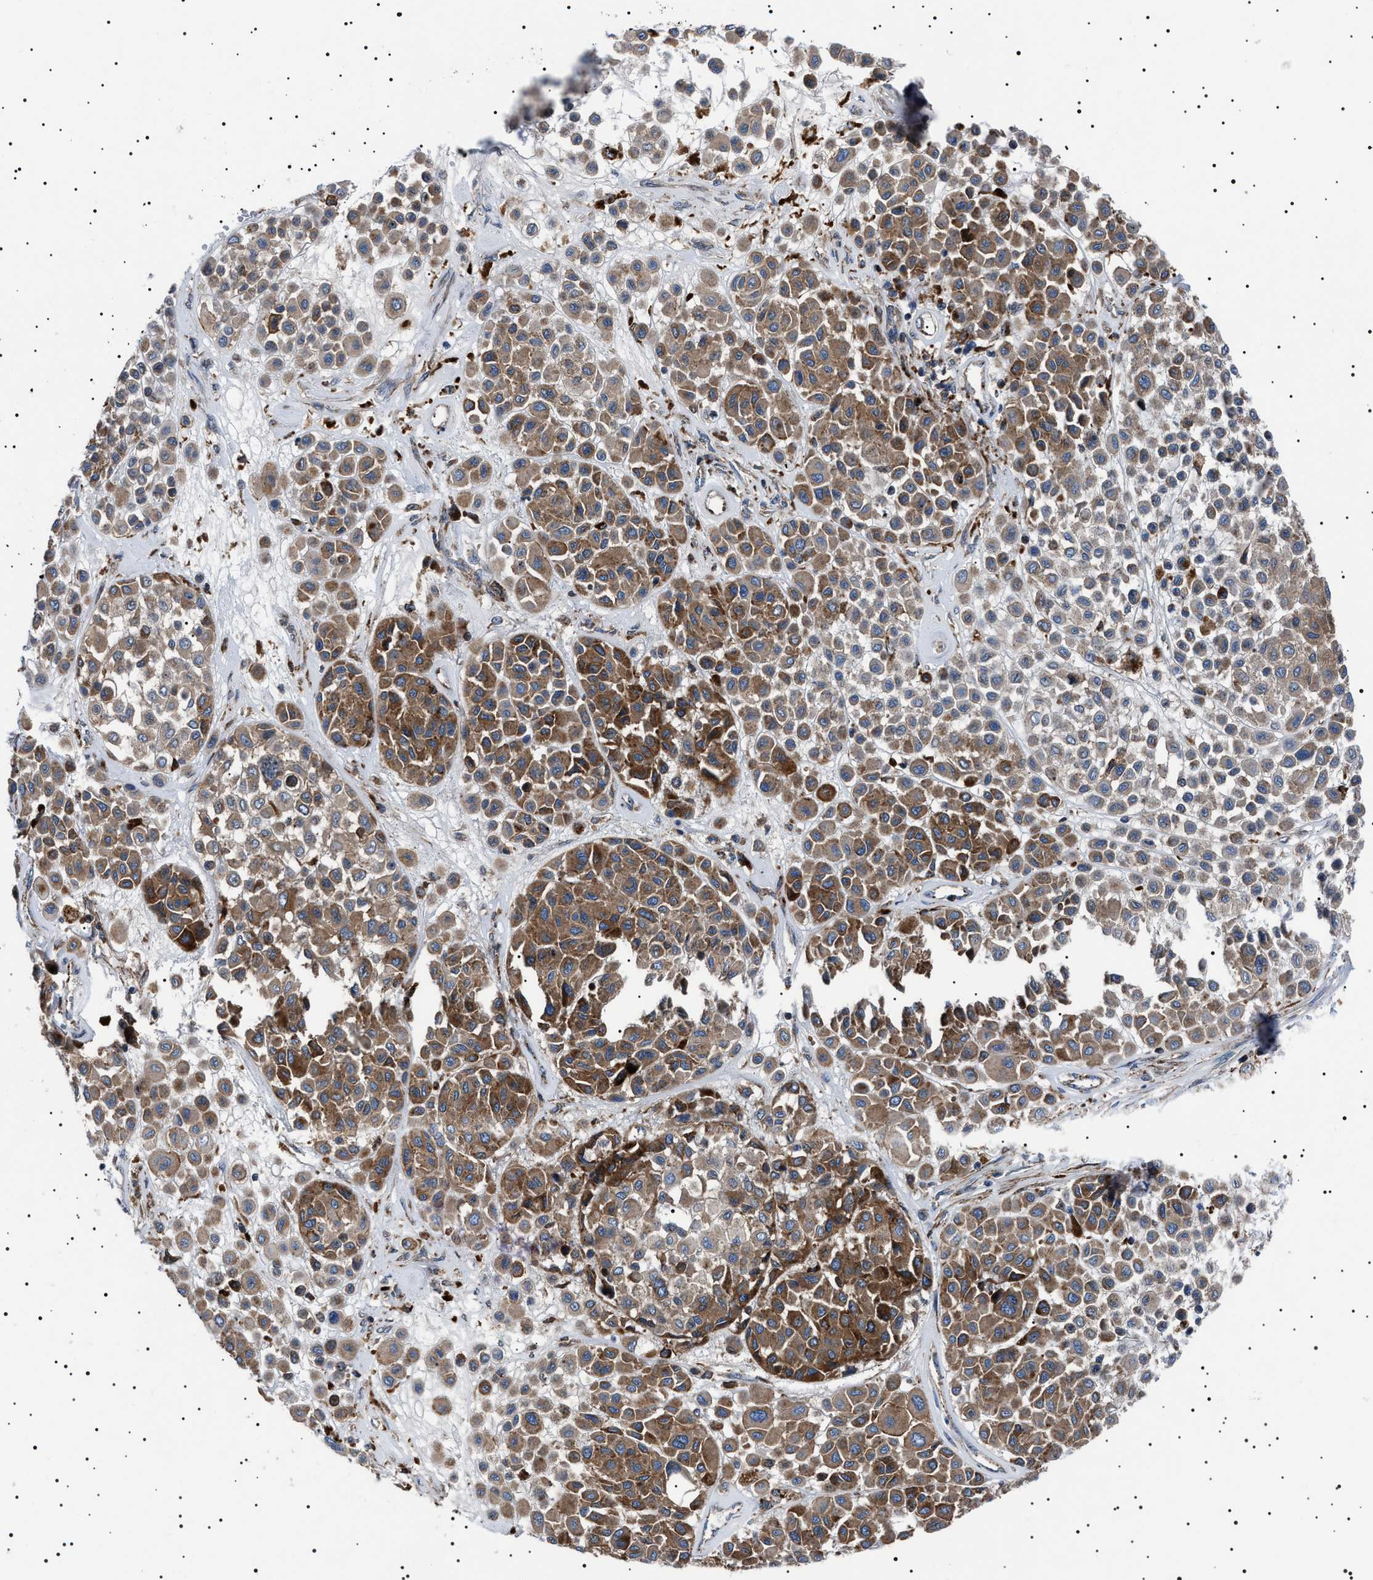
{"staining": {"intensity": "moderate", "quantity": ">75%", "location": "cytoplasmic/membranous"}, "tissue": "melanoma", "cell_type": "Tumor cells", "image_type": "cancer", "snomed": [{"axis": "morphology", "description": "Malignant melanoma, Metastatic site"}, {"axis": "topography", "description": "Soft tissue"}], "caption": "Brown immunohistochemical staining in human malignant melanoma (metastatic site) exhibits moderate cytoplasmic/membranous staining in about >75% of tumor cells. Using DAB (brown) and hematoxylin (blue) stains, captured at high magnification using brightfield microscopy.", "gene": "NEU1", "patient": {"sex": "male", "age": 41}}